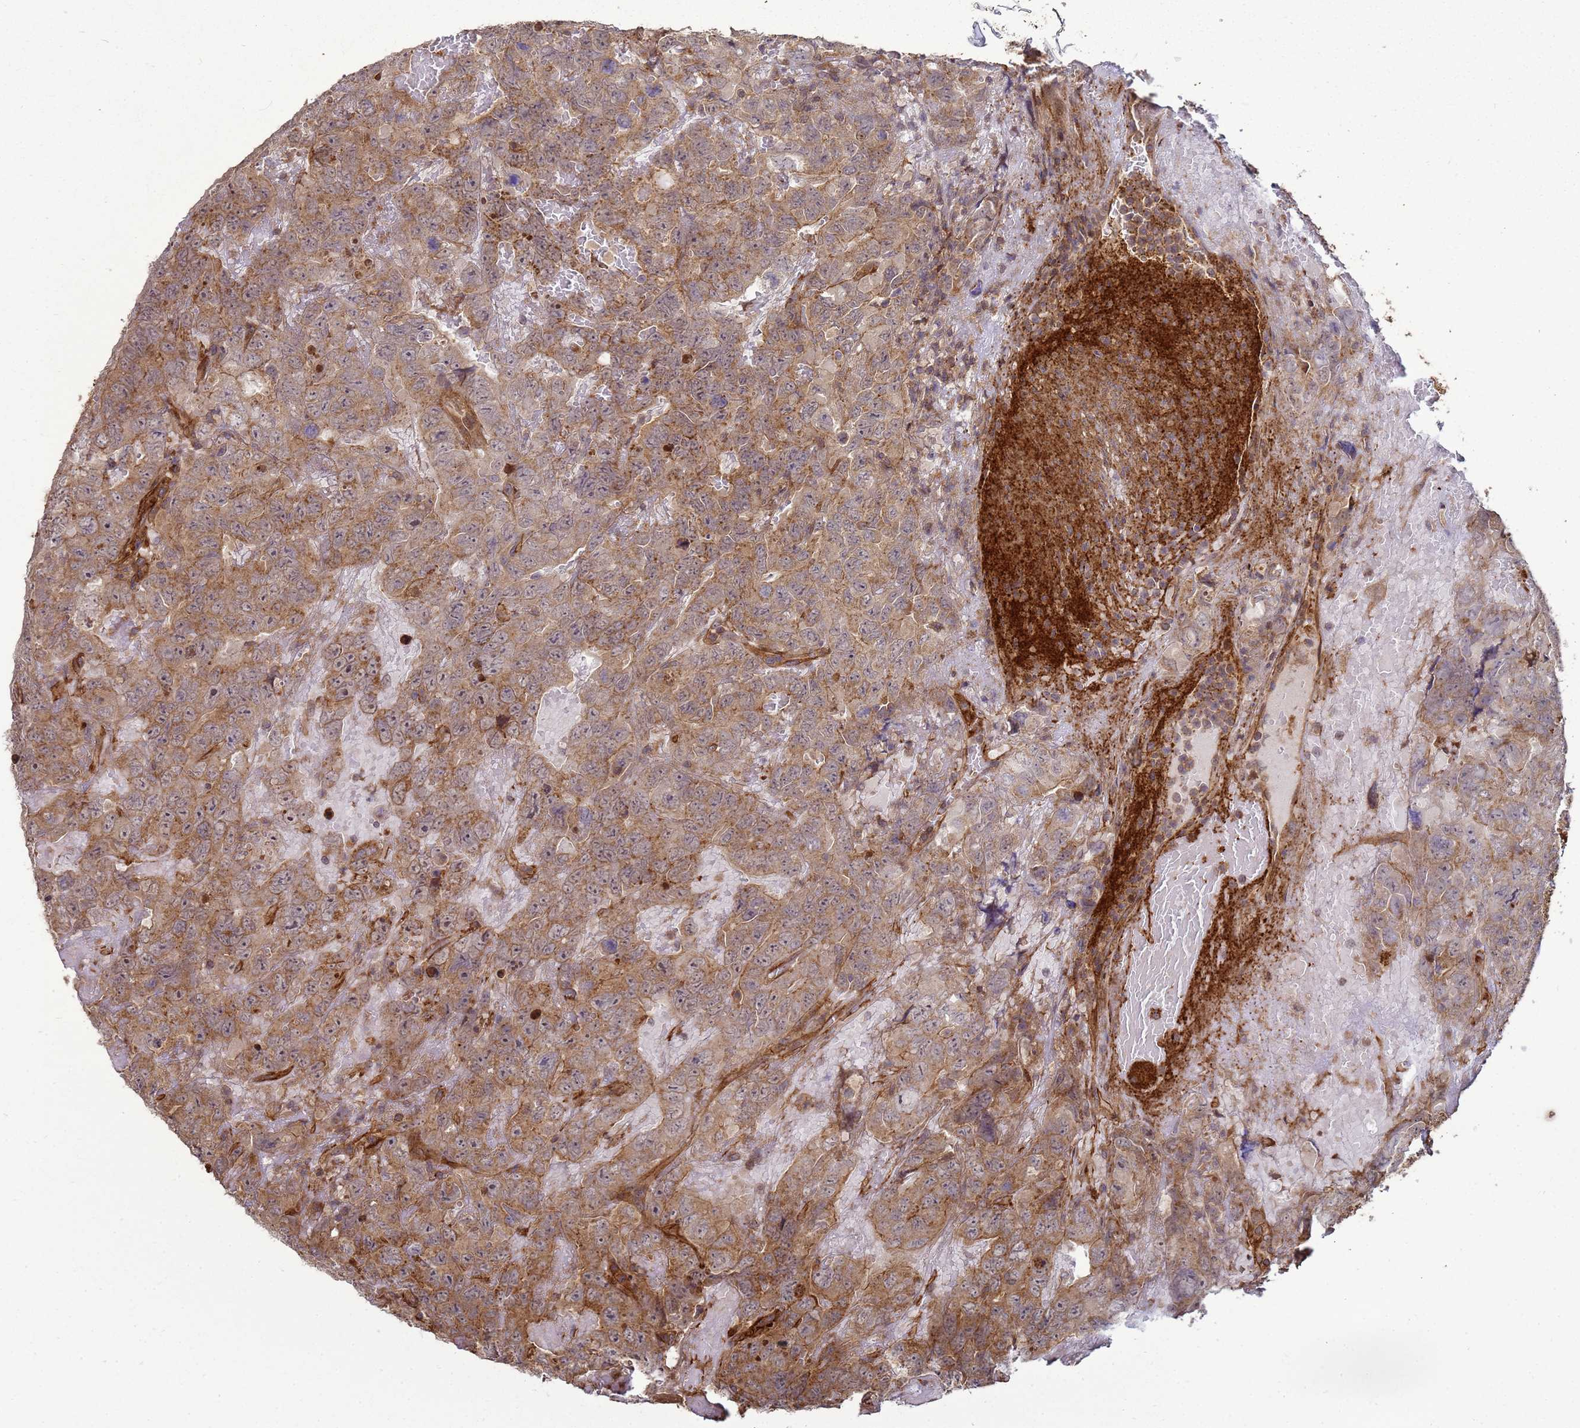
{"staining": {"intensity": "moderate", "quantity": ">75%", "location": "cytoplasmic/membranous"}, "tissue": "testis cancer", "cell_type": "Tumor cells", "image_type": "cancer", "snomed": [{"axis": "morphology", "description": "Carcinoma, Embryonal, NOS"}, {"axis": "topography", "description": "Testis"}], "caption": "Tumor cells display medium levels of moderate cytoplasmic/membranous positivity in about >75% of cells in testis cancer.", "gene": "CNOT1", "patient": {"sex": "male", "age": 45}}